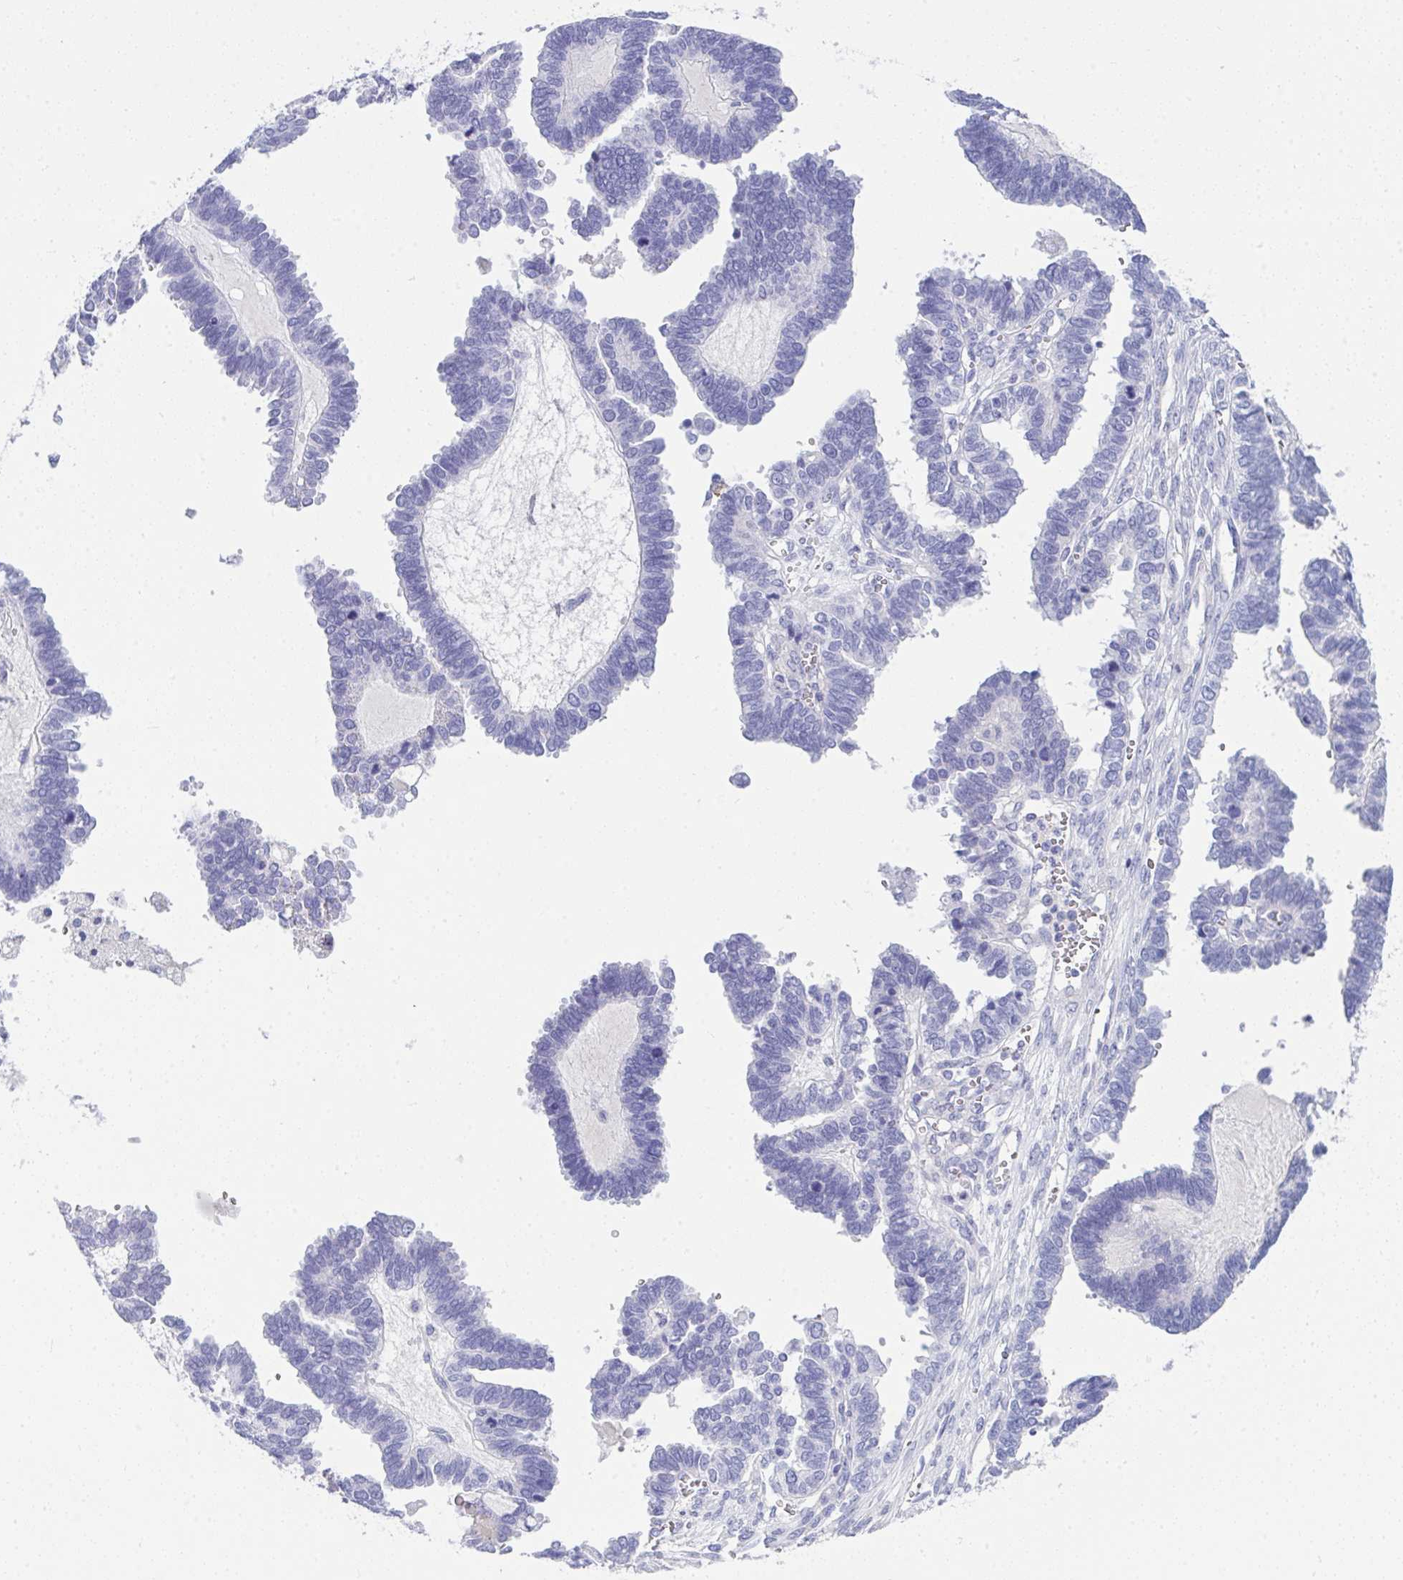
{"staining": {"intensity": "negative", "quantity": "none", "location": "none"}, "tissue": "ovarian cancer", "cell_type": "Tumor cells", "image_type": "cancer", "snomed": [{"axis": "morphology", "description": "Cystadenocarcinoma, serous, NOS"}, {"axis": "topography", "description": "Ovary"}], "caption": "There is no significant expression in tumor cells of serous cystadenocarcinoma (ovarian).", "gene": "LRRC36", "patient": {"sex": "female", "age": 51}}